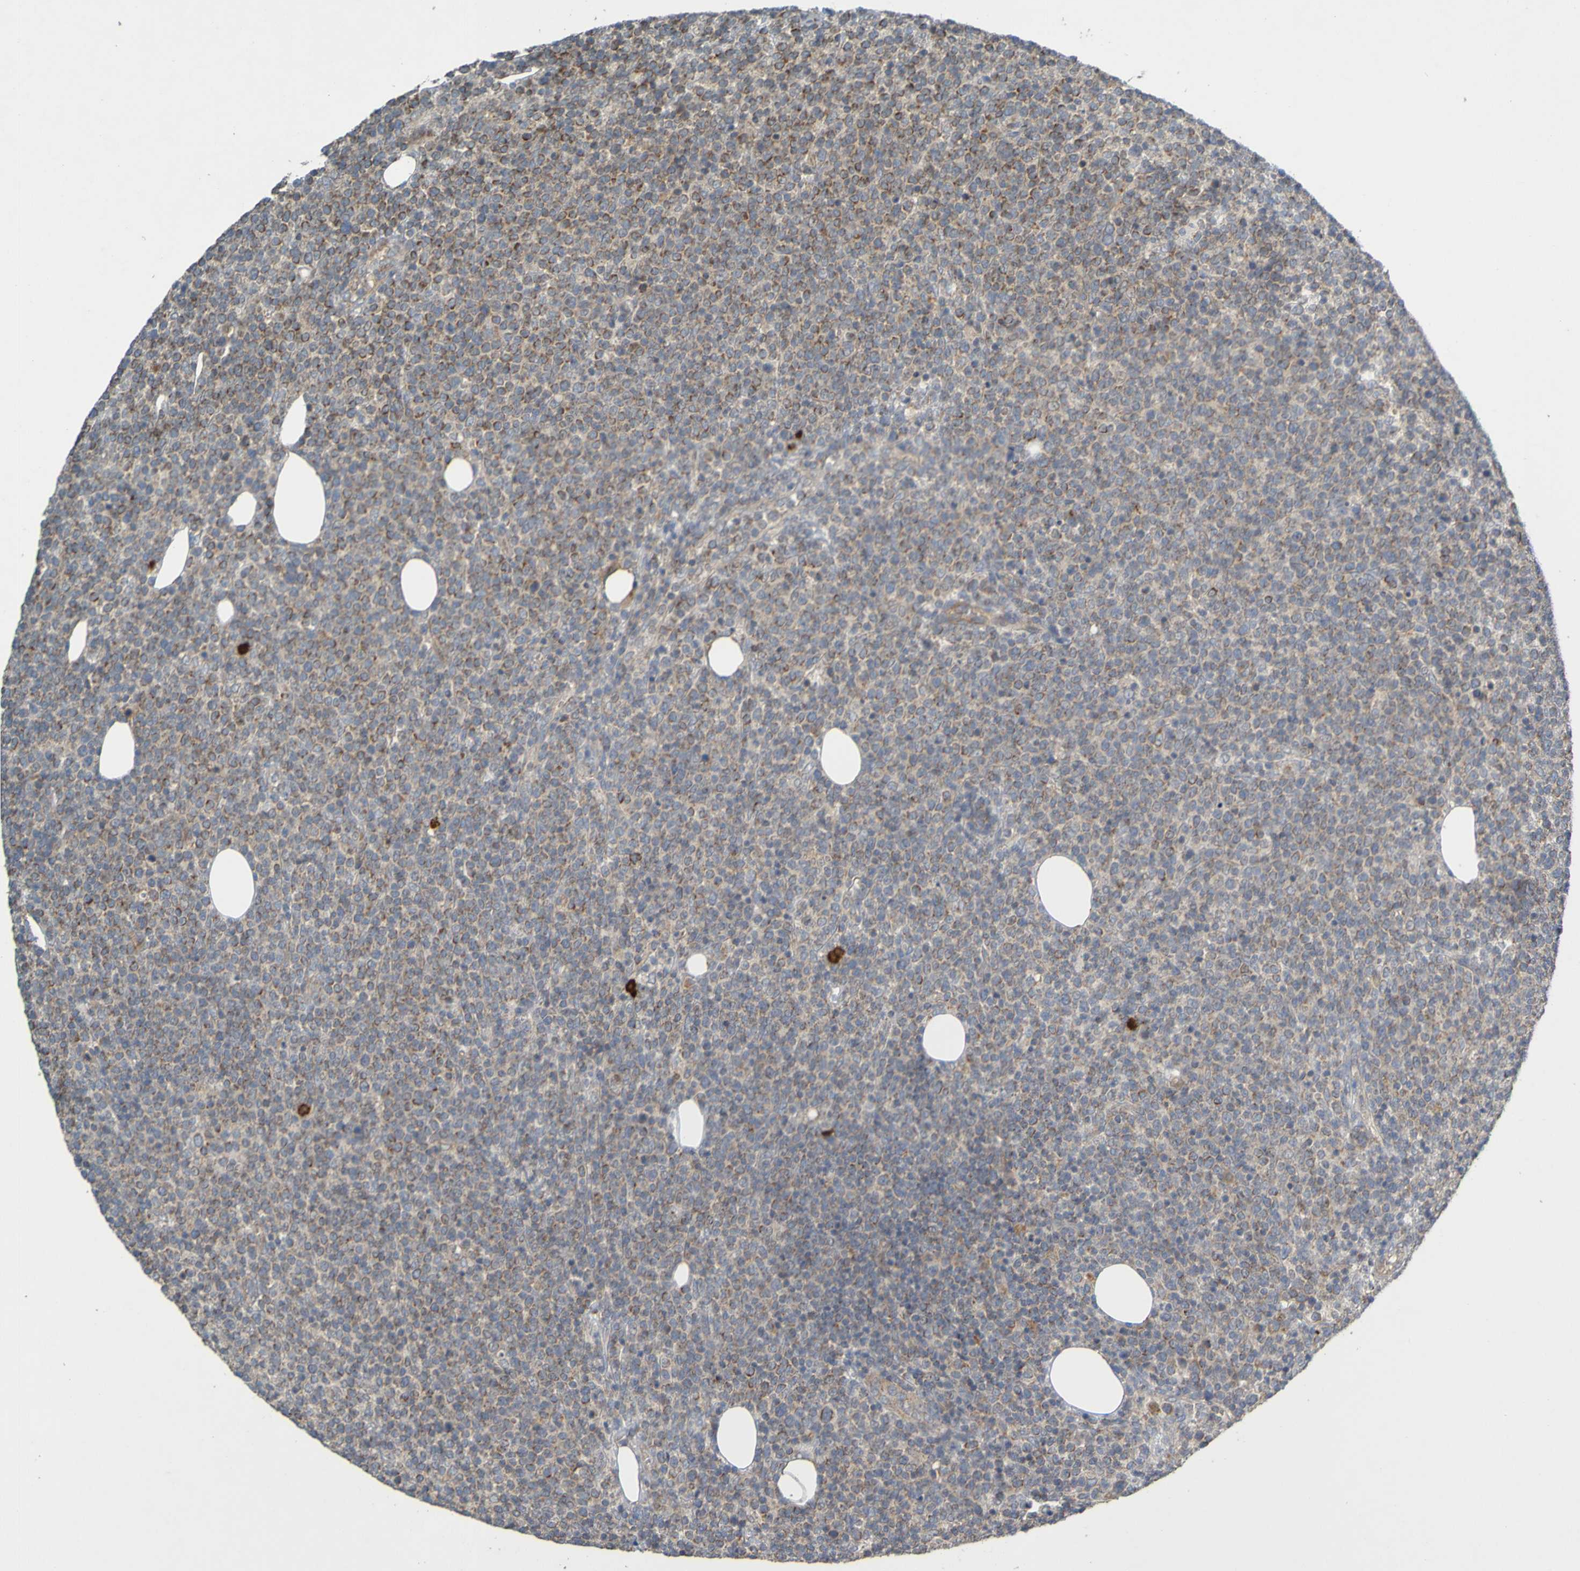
{"staining": {"intensity": "moderate", "quantity": ">75%", "location": "cytoplasmic/membranous"}, "tissue": "lymphoma", "cell_type": "Tumor cells", "image_type": "cancer", "snomed": [{"axis": "morphology", "description": "Malignant lymphoma, non-Hodgkin's type, High grade"}, {"axis": "topography", "description": "Lymph node"}], "caption": "Human malignant lymphoma, non-Hodgkin's type (high-grade) stained with a brown dye reveals moderate cytoplasmic/membranous positive expression in approximately >75% of tumor cells.", "gene": "B3GAT2", "patient": {"sex": "male", "age": 61}}